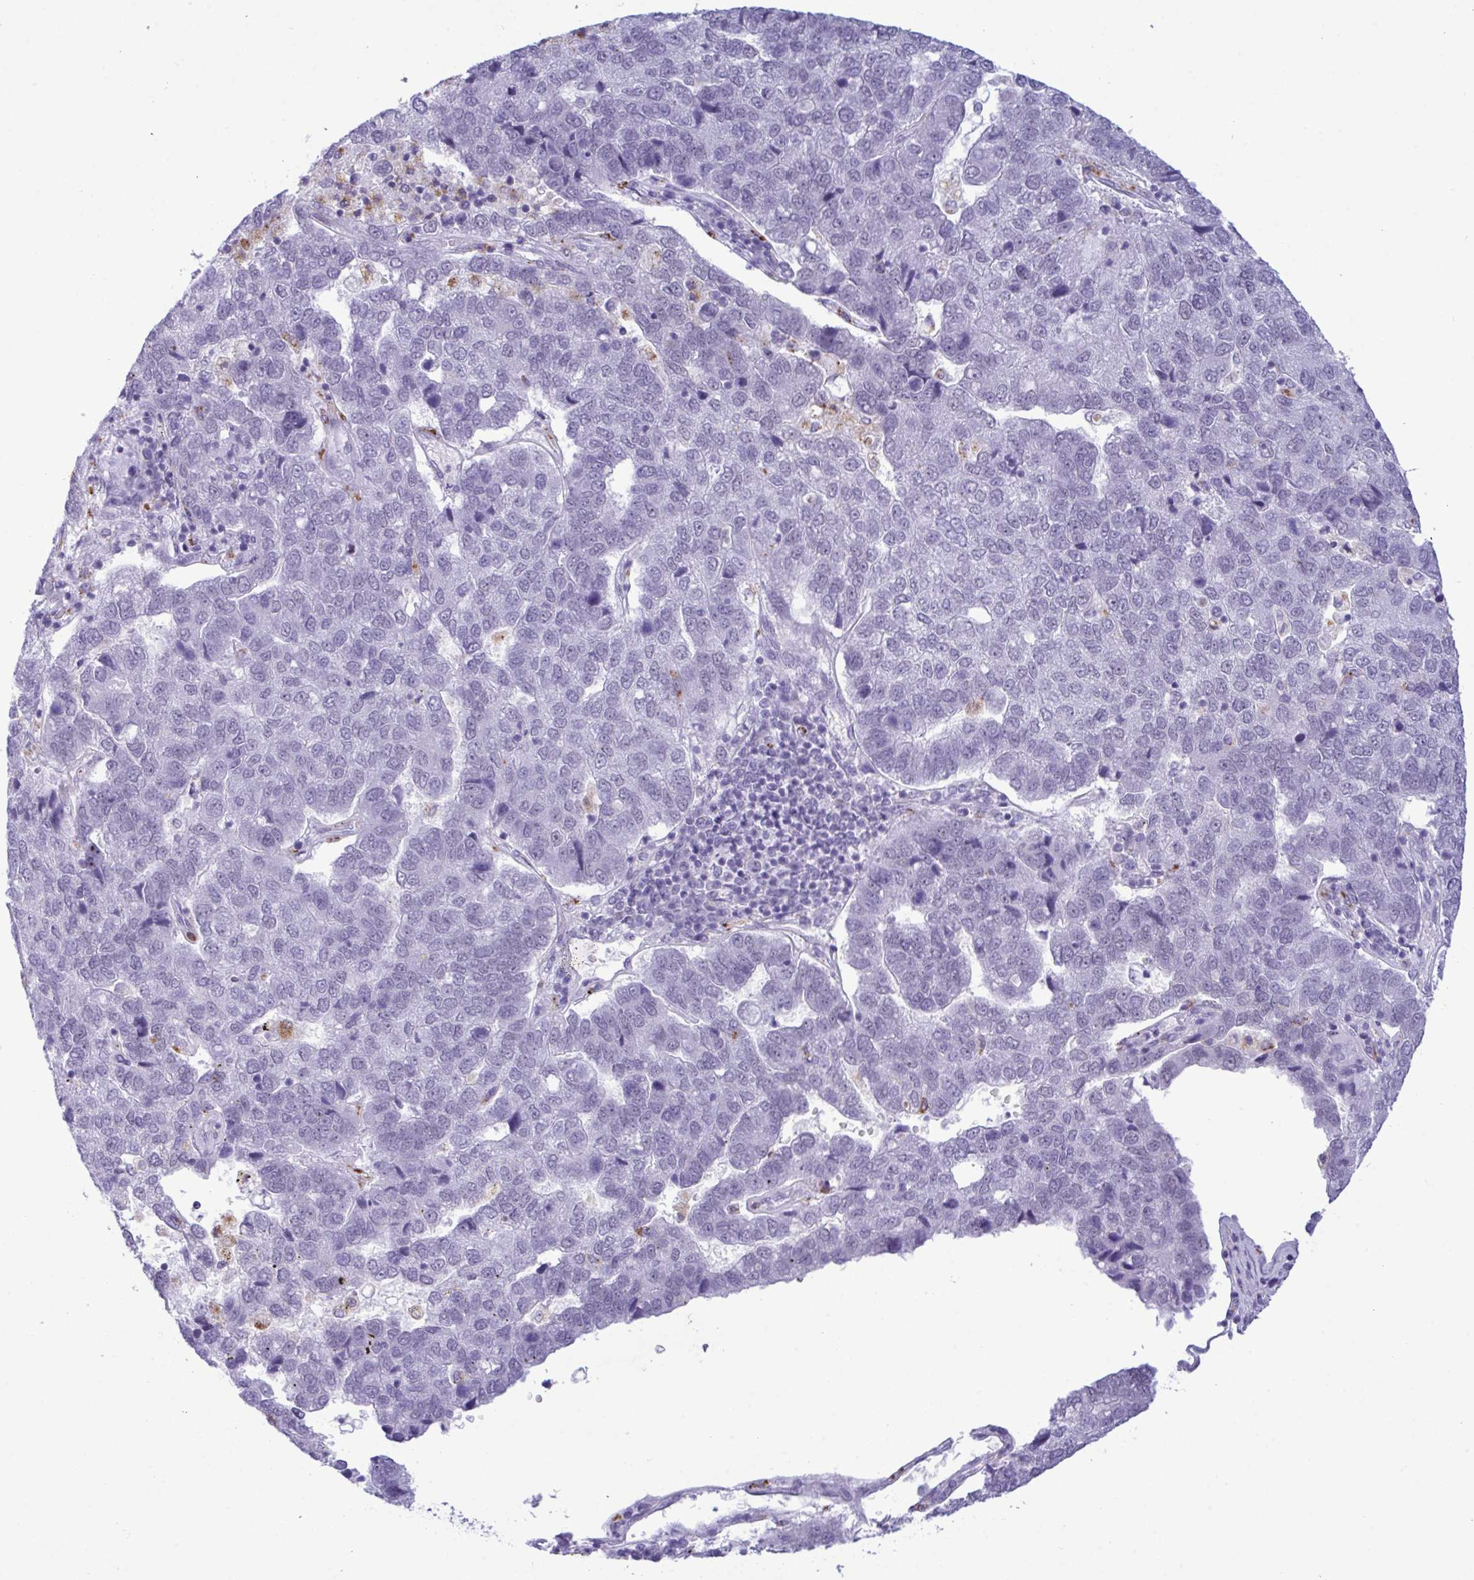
{"staining": {"intensity": "negative", "quantity": "none", "location": "none"}, "tissue": "pancreatic cancer", "cell_type": "Tumor cells", "image_type": "cancer", "snomed": [{"axis": "morphology", "description": "Adenocarcinoma, NOS"}, {"axis": "topography", "description": "Pancreas"}], "caption": "Photomicrograph shows no protein staining in tumor cells of pancreatic adenocarcinoma tissue.", "gene": "ELN", "patient": {"sex": "female", "age": 61}}